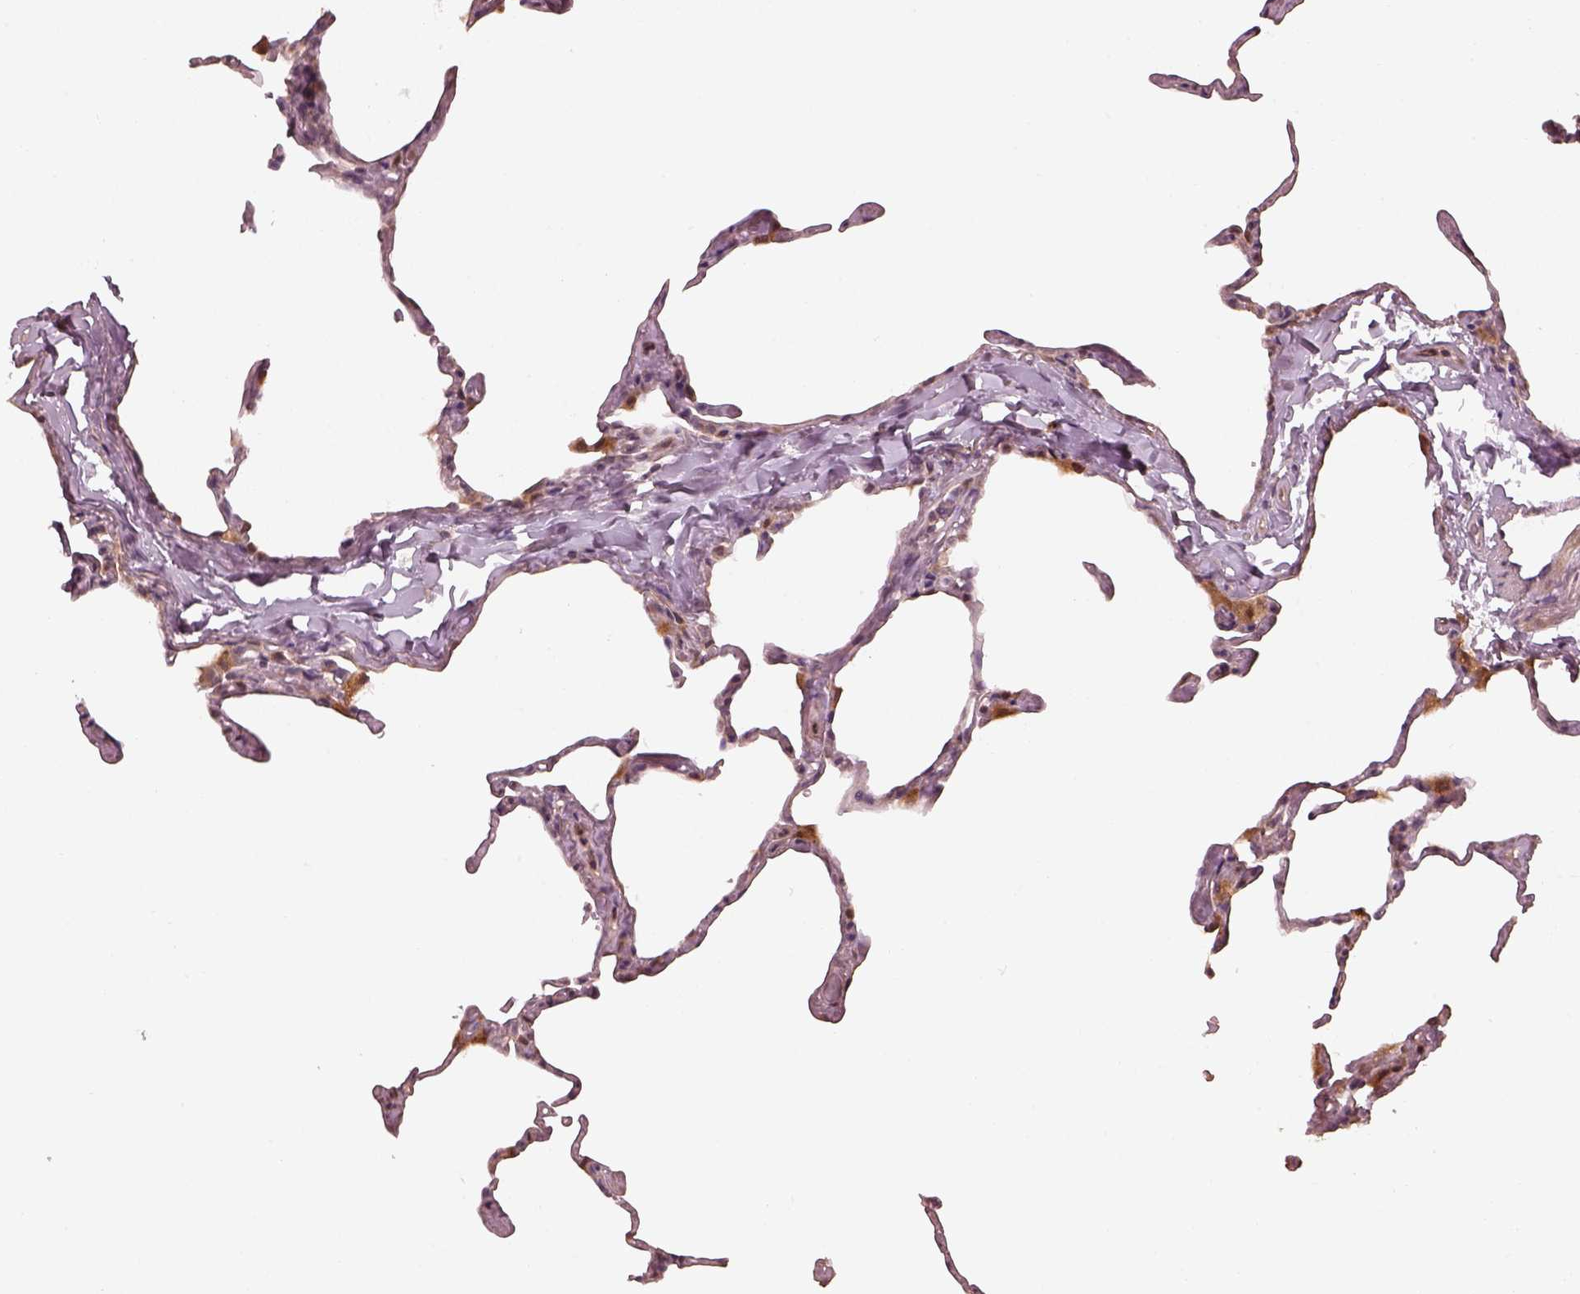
{"staining": {"intensity": "weak", "quantity": "<25%", "location": "cytoplasmic/membranous"}, "tissue": "lung", "cell_type": "Alveolar cells", "image_type": "normal", "snomed": [{"axis": "morphology", "description": "Normal tissue, NOS"}, {"axis": "topography", "description": "Lung"}], "caption": "A micrograph of lung stained for a protein exhibits no brown staining in alveolar cells. (DAB immunohistochemistry (IHC) visualized using brightfield microscopy, high magnification).", "gene": "SLC25A46", "patient": {"sex": "male", "age": 65}}